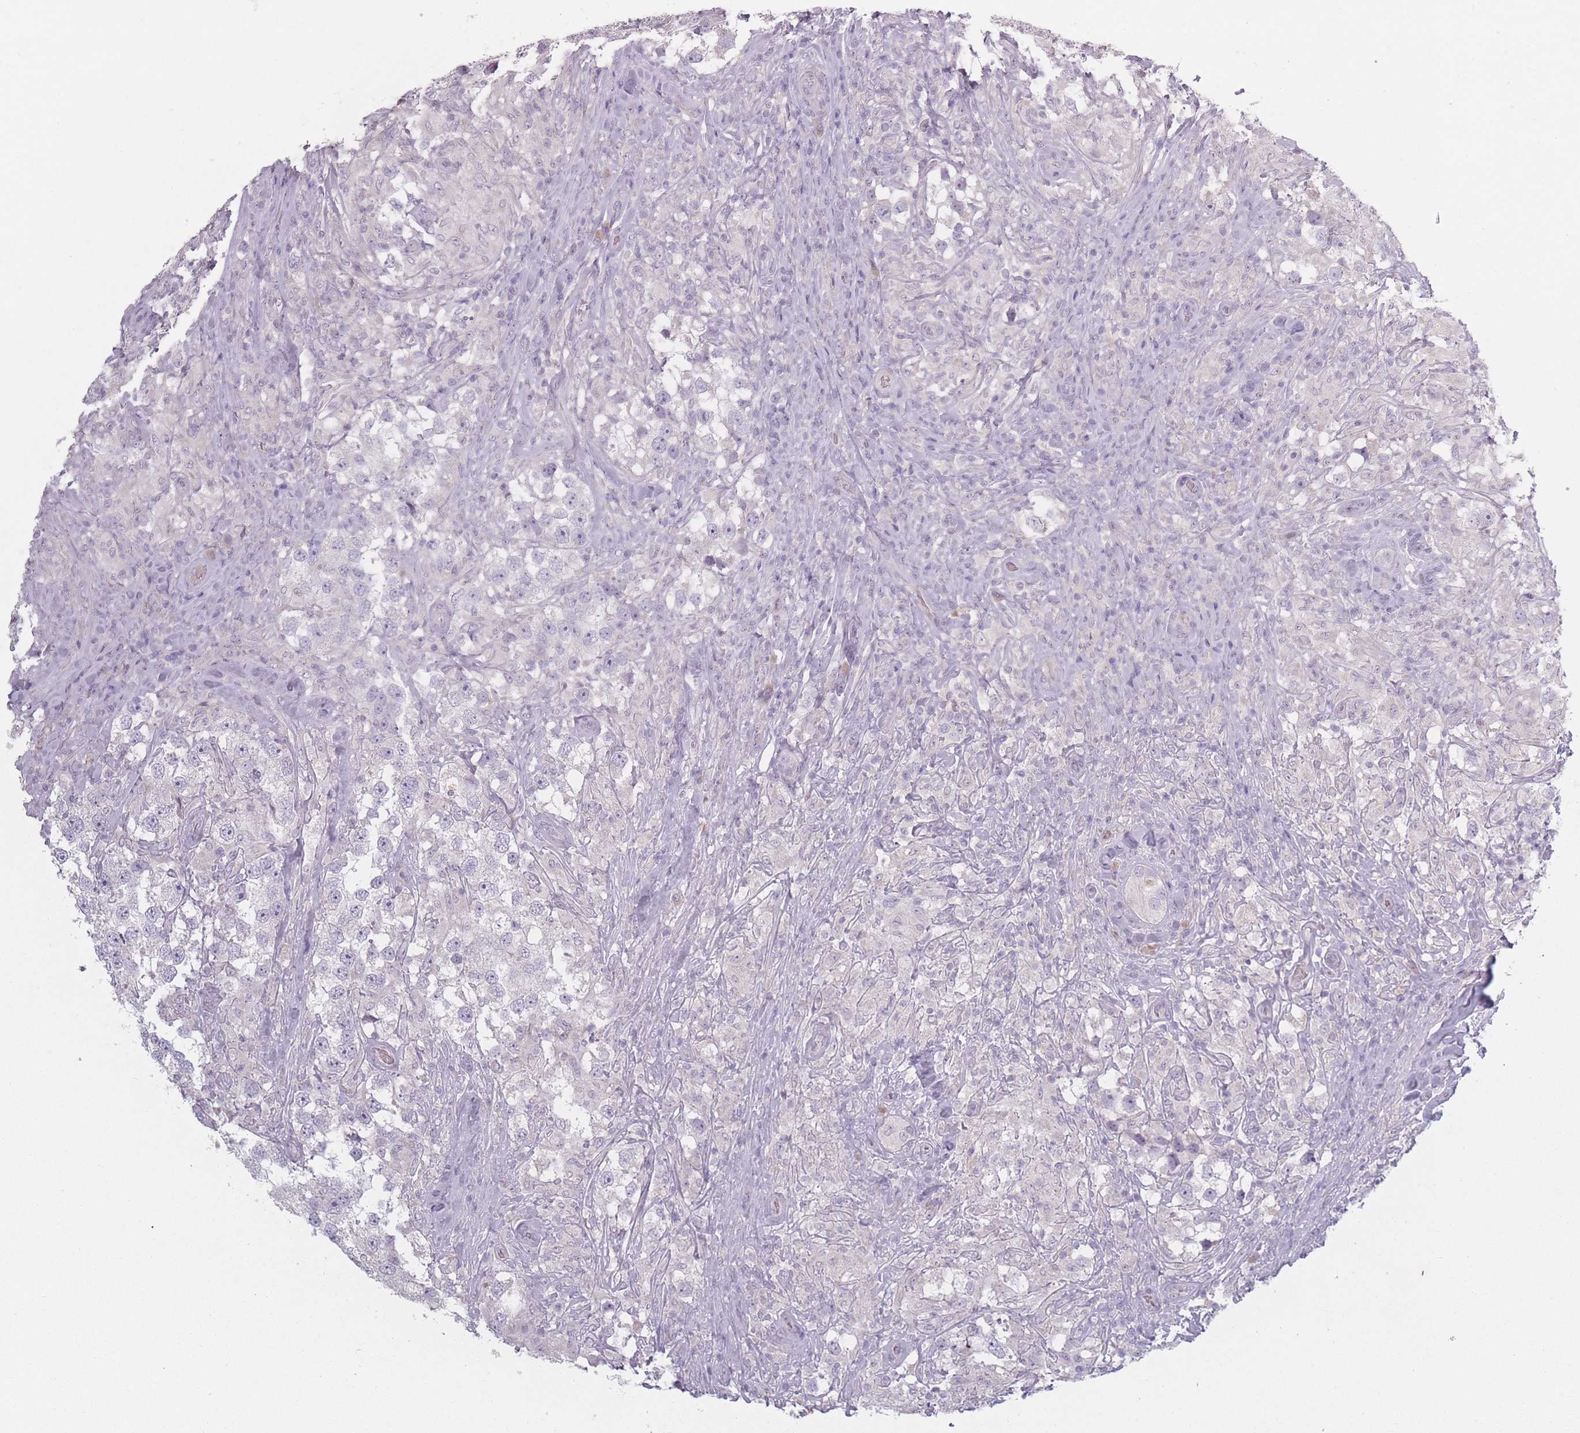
{"staining": {"intensity": "negative", "quantity": "none", "location": "none"}, "tissue": "testis cancer", "cell_type": "Tumor cells", "image_type": "cancer", "snomed": [{"axis": "morphology", "description": "Seminoma, NOS"}, {"axis": "topography", "description": "Testis"}], "caption": "A high-resolution photomicrograph shows immunohistochemistry staining of testis cancer, which shows no significant positivity in tumor cells.", "gene": "RASL10B", "patient": {"sex": "male", "age": 46}}